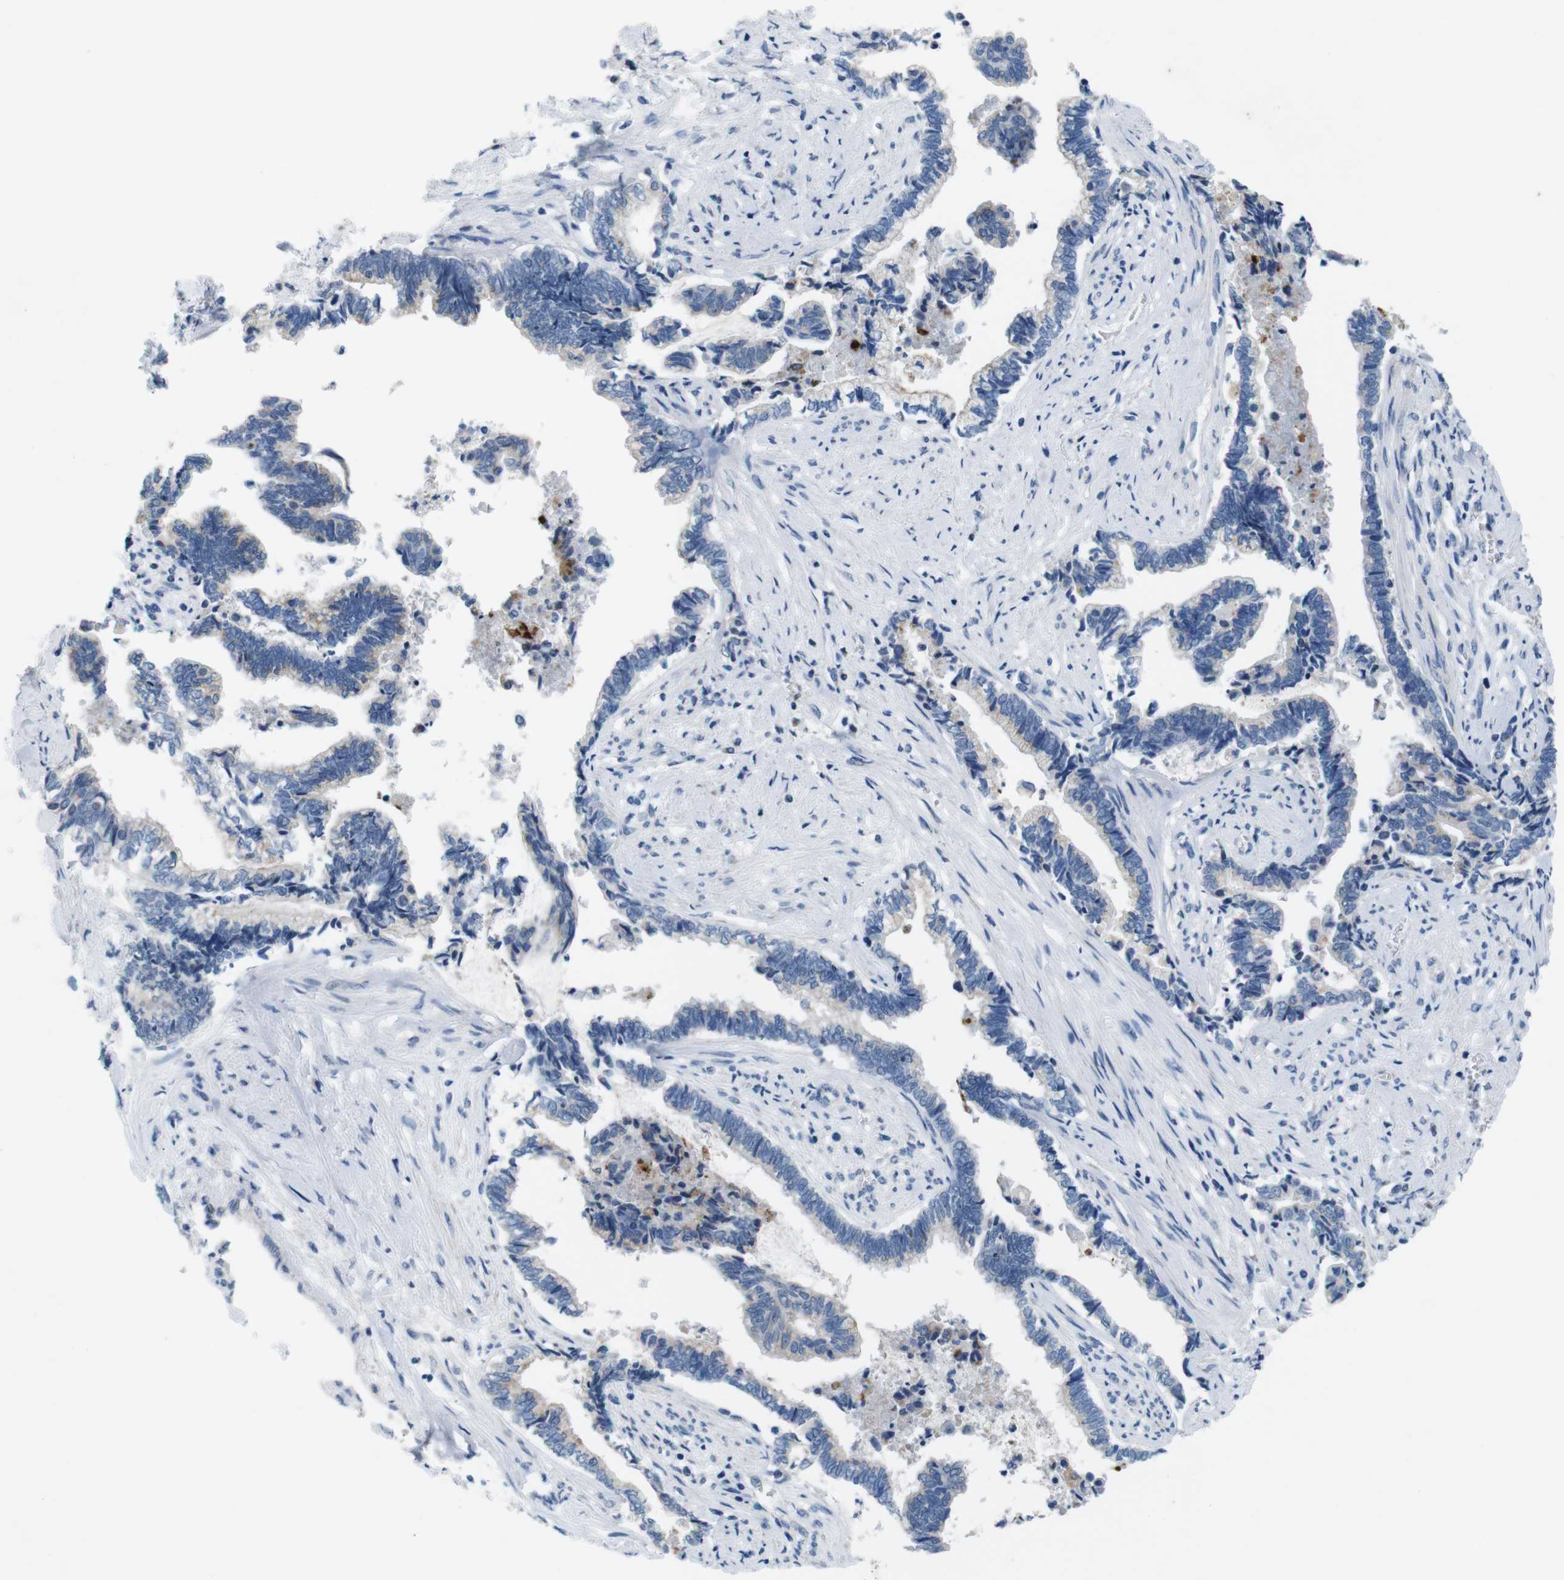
{"staining": {"intensity": "negative", "quantity": "none", "location": "none"}, "tissue": "liver cancer", "cell_type": "Tumor cells", "image_type": "cancer", "snomed": [{"axis": "morphology", "description": "Cholangiocarcinoma"}, {"axis": "topography", "description": "Liver"}], "caption": "Photomicrograph shows no protein positivity in tumor cells of liver cancer (cholangiocarcinoma) tissue.", "gene": "GOLGA2", "patient": {"sex": "male", "age": 57}}